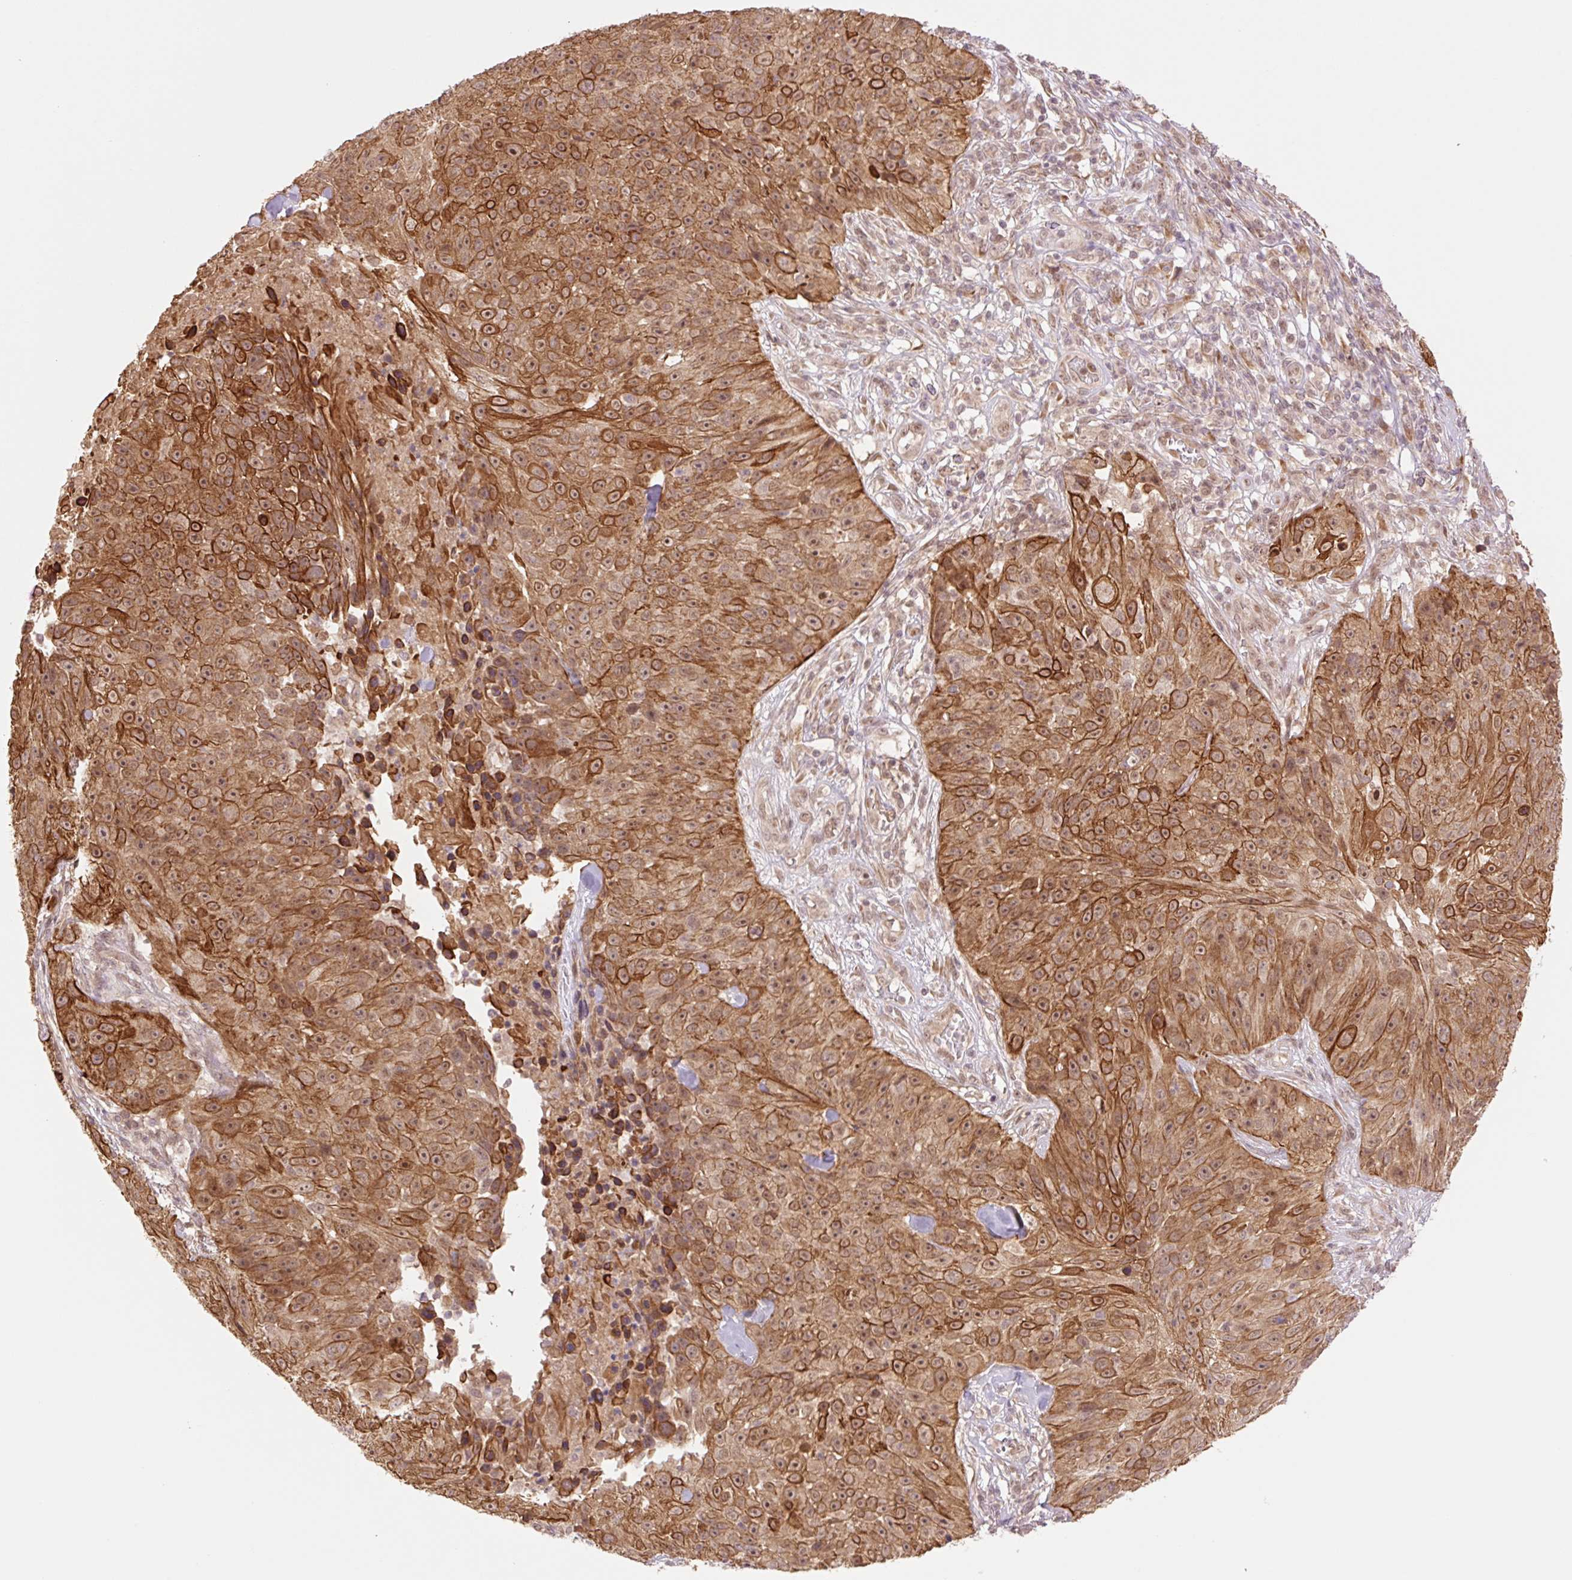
{"staining": {"intensity": "strong", "quantity": ">75%", "location": "cytoplasmic/membranous,nuclear"}, "tissue": "skin cancer", "cell_type": "Tumor cells", "image_type": "cancer", "snomed": [{"axis": "morphology", "description": "Squamous cell carcinoma, NOS"}, {"axis": "topography", "description": "Skin"}], "caption": "Strong cytoplasmic/membranous and nuclear positivity is appreciated in approximately >75% of tumor cells in skin cancer (squamous cell carcinoma).", "gene": "YJU2B", "patient": {"sex": "female", "age": 87}}